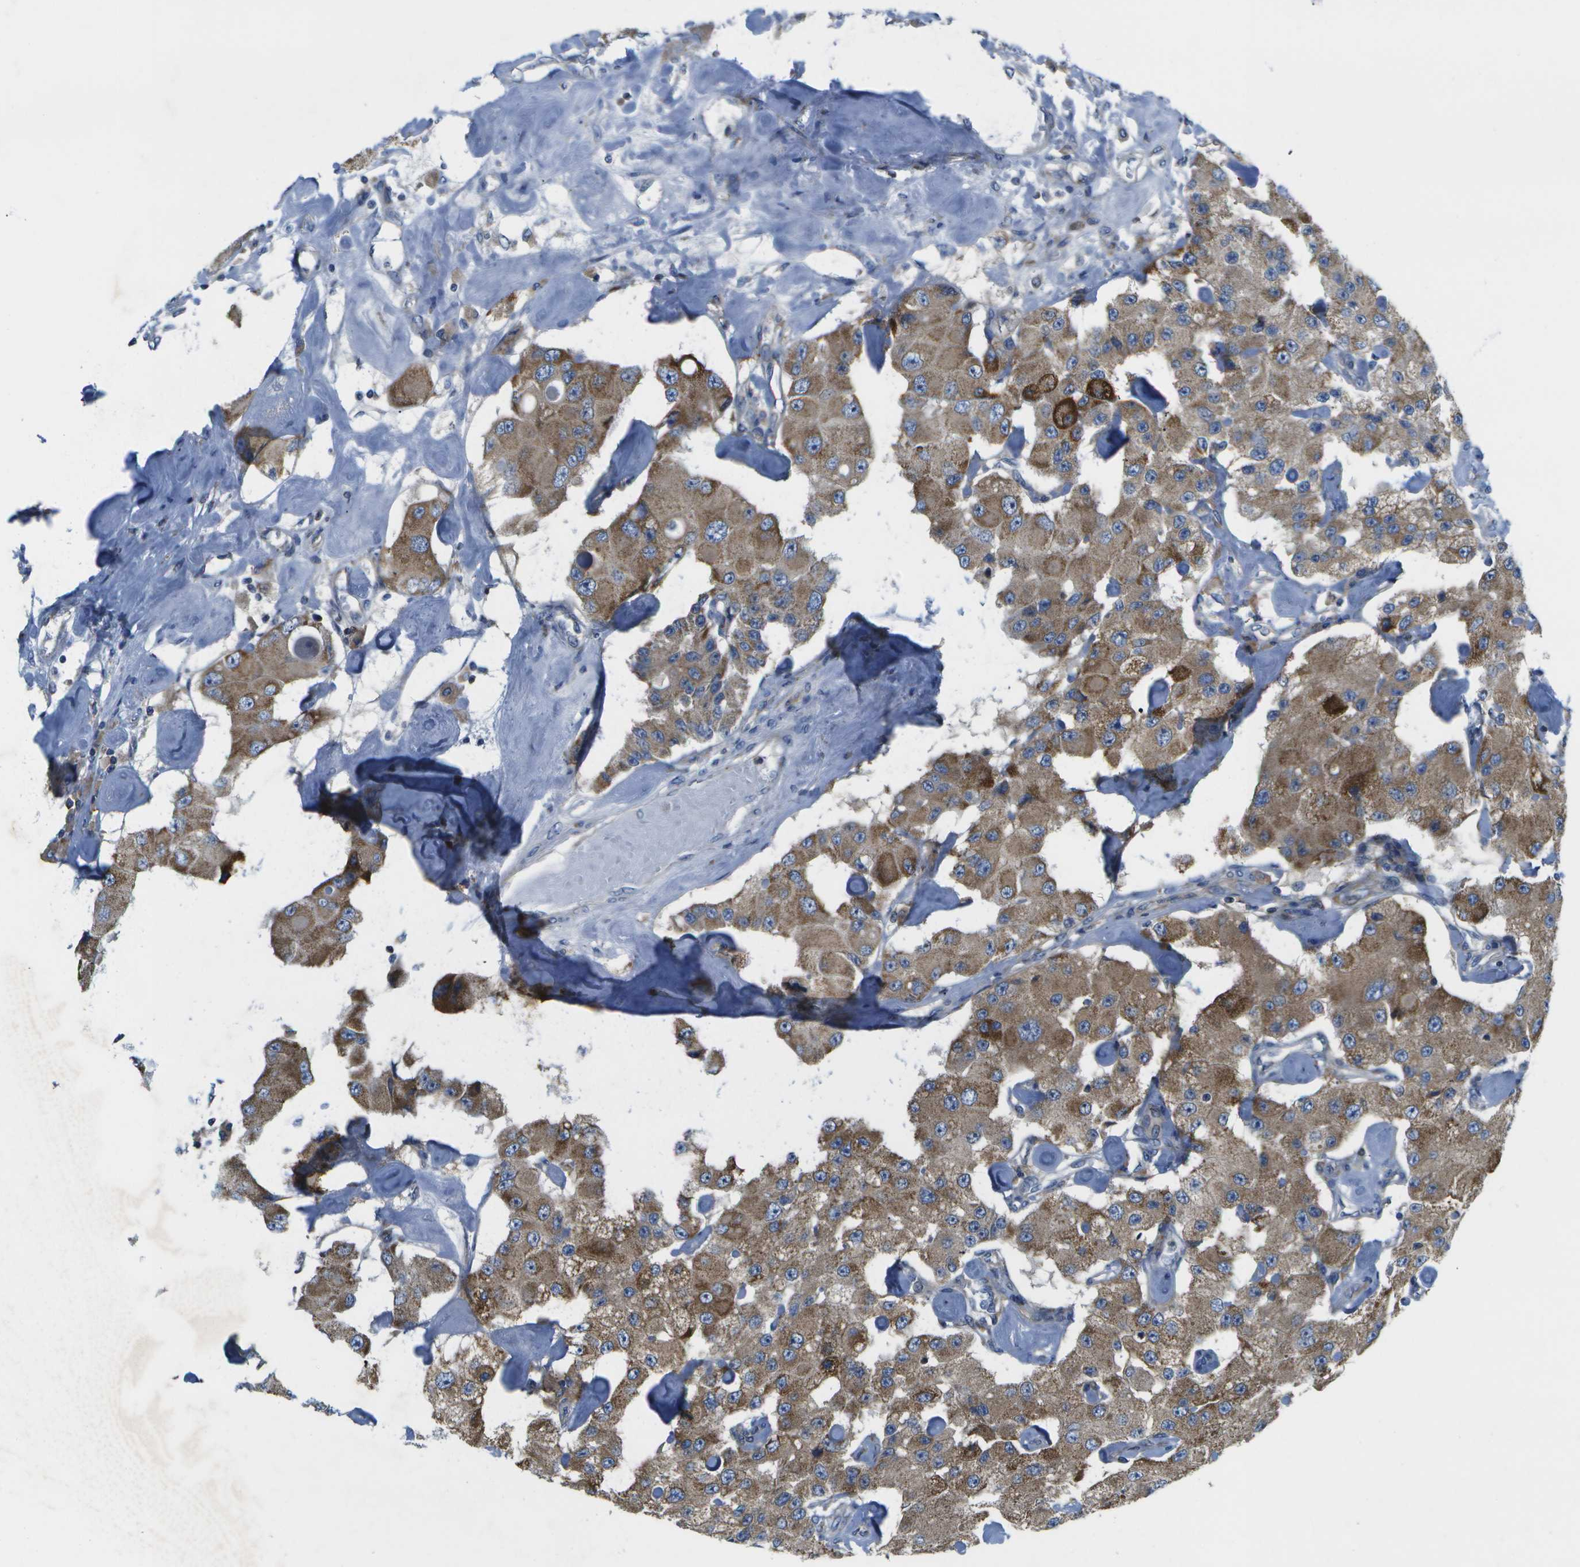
{"staining": {"intensity": "moderate", "quantity": ">75%", "location": "cytoplasmic/membranous"}, "tissue": "carcinoid", "cell_type": "Tumor cells", "image_type": "cancer", "snomed": [{"axis": "morphology", "description": "Carcinoid, malignant, NOS"}, {"axis": "topography", "description": "Pancreas"}], "caption": "This is an image of immunohistochemistry (IHC) staining of carcinoid, which shows moderate staining in the cytoplasmic/membranous of tumor cells.", "gene": "GDF5", "patient": {"sex": "male", "age": 41}}